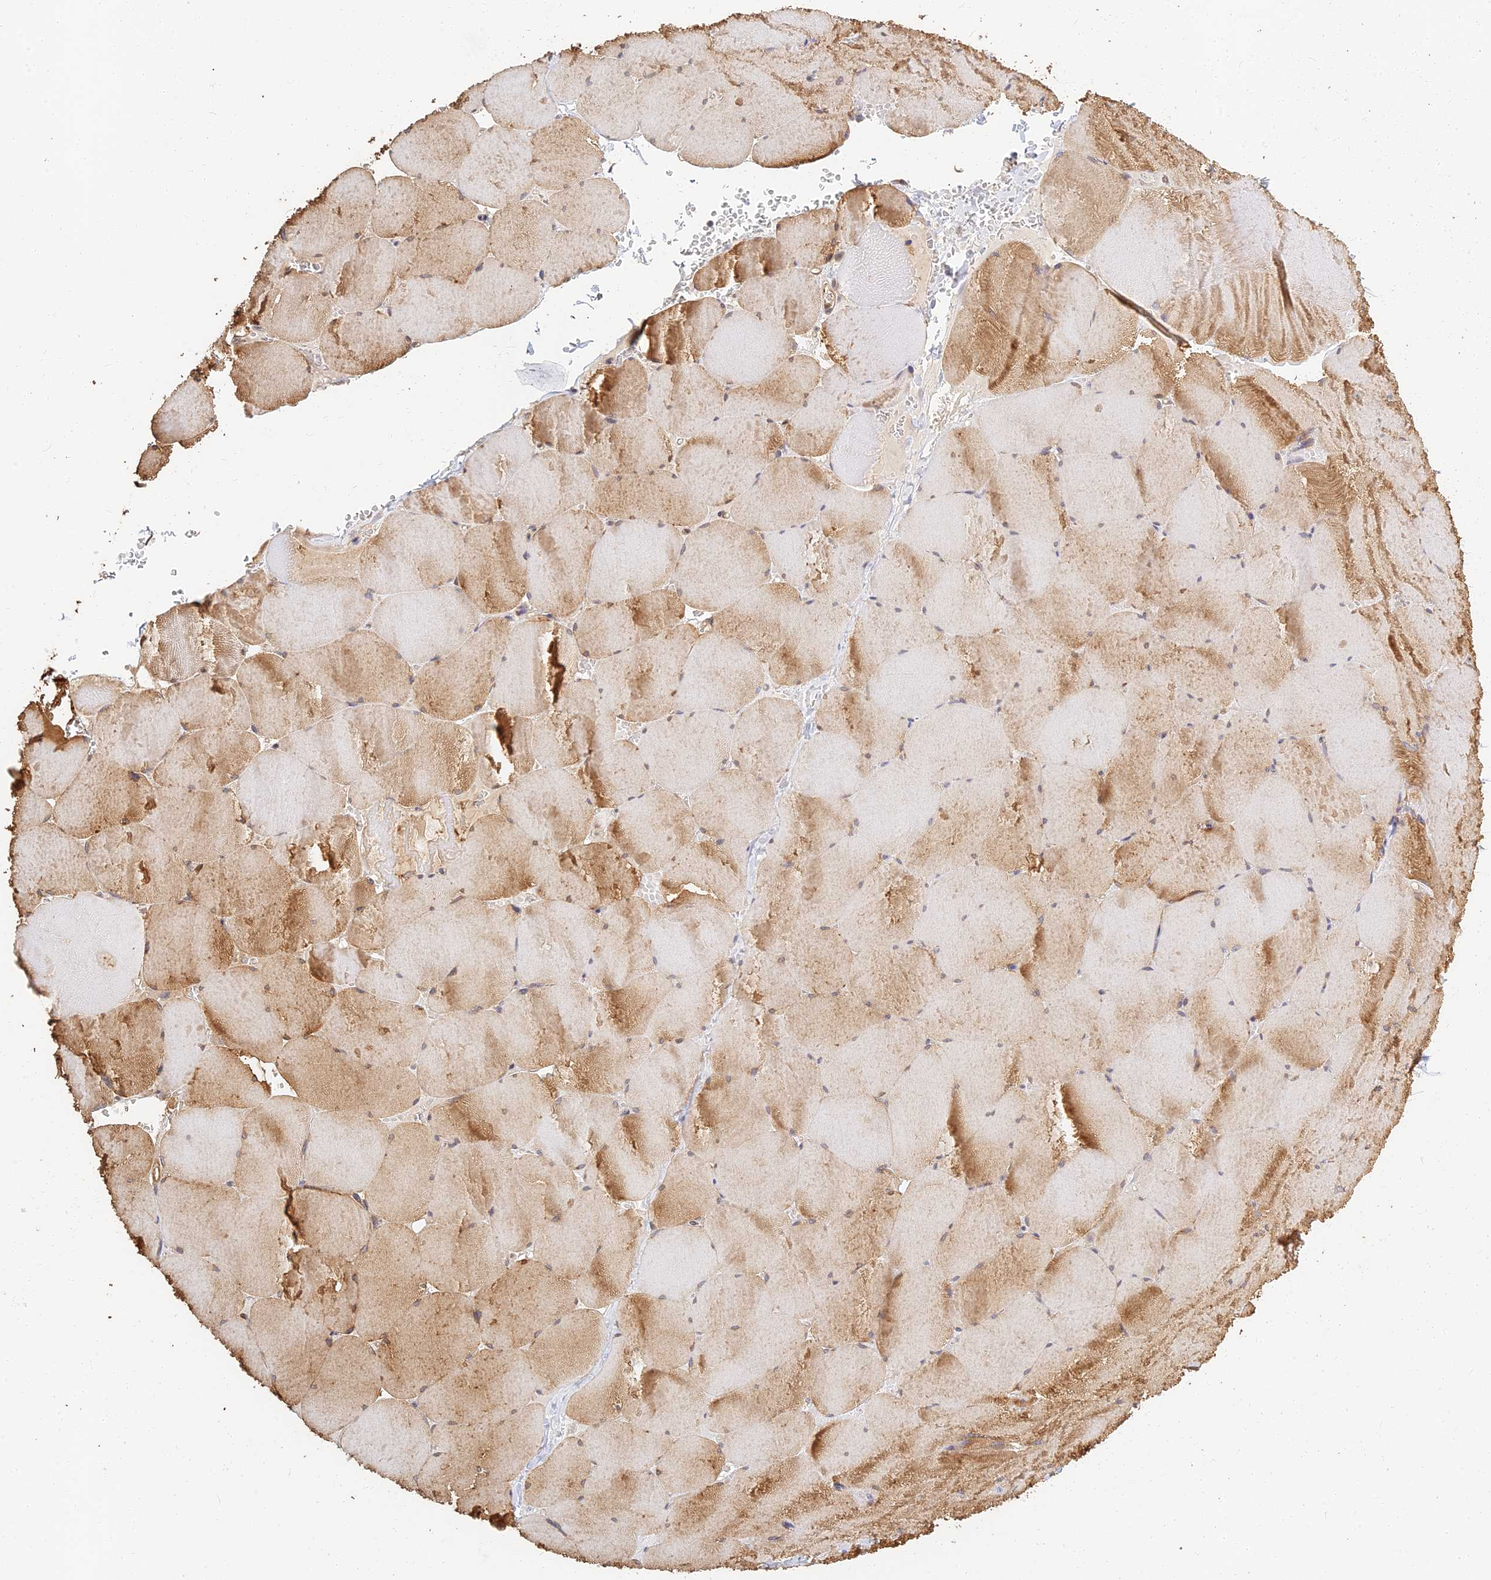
{"staining": {"intensity": "moderate", "quantity": ">75%", "location": "cytoplasmic/membranous"}, "tissue": "skeletal muscle", "cell_type": "Myocytes", "image_type": "normal", "snomed": [{"axis": "morphology", "description": "Normal tissue, NOS"}, {"axis": "topography", "description": "Skeletal muscle"}, {"axis": "topography", "description": "Head-Neck"}], "caption": "Immunohistochemistry of unremarkable human skeletal muscle exhibits medium levels of moderate cytoplasmic/membranous positivity in approximately >75% of myocytes. (Brightfield microscopy of DAB IHC at high magnification).", "gene": "LRRN3", "patient": {"sex": "male", "age": 66}}